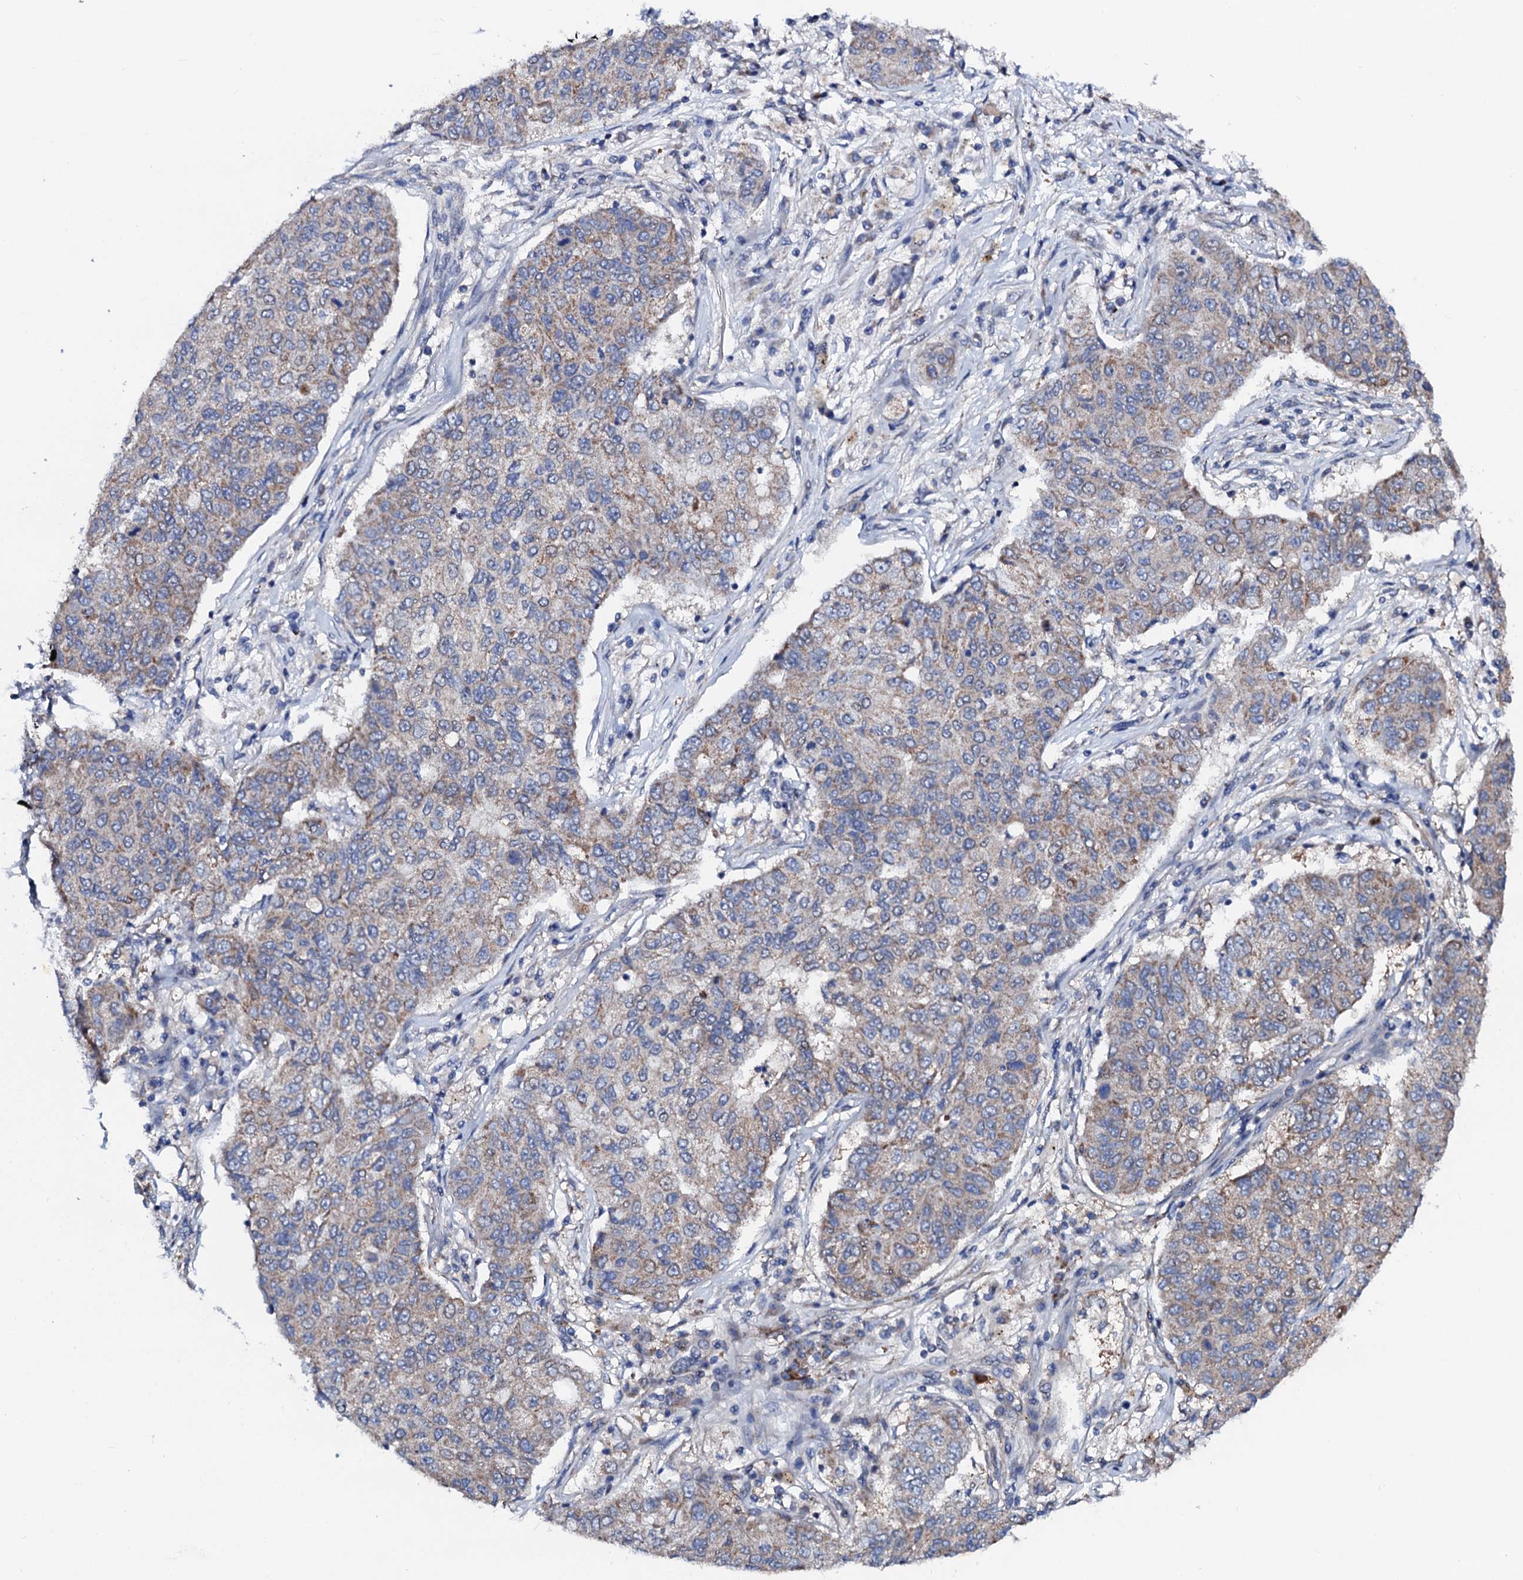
{"staining": {"intensity": "weak", "quantity": "<25%", "location": "cytoplasmic/membranous"}, "tissue": "lung cancer", "cell_type": "Tumor cells", "image_type": "cancer", "snomed": [{"axis": "morphology", "description": "Squamous cell carcinoma, NOS"}, {"axis": "topography", "description": "Lung"}], "caption": "An immunohistochemistry (IHC) histopathology image of lung squamous cell carcinoma is shown. There is no staining in tumor cells of lung squamous cell carcinoma.", "gene": "PTCD3", "patient": {"sex": "male", "age": 74}}